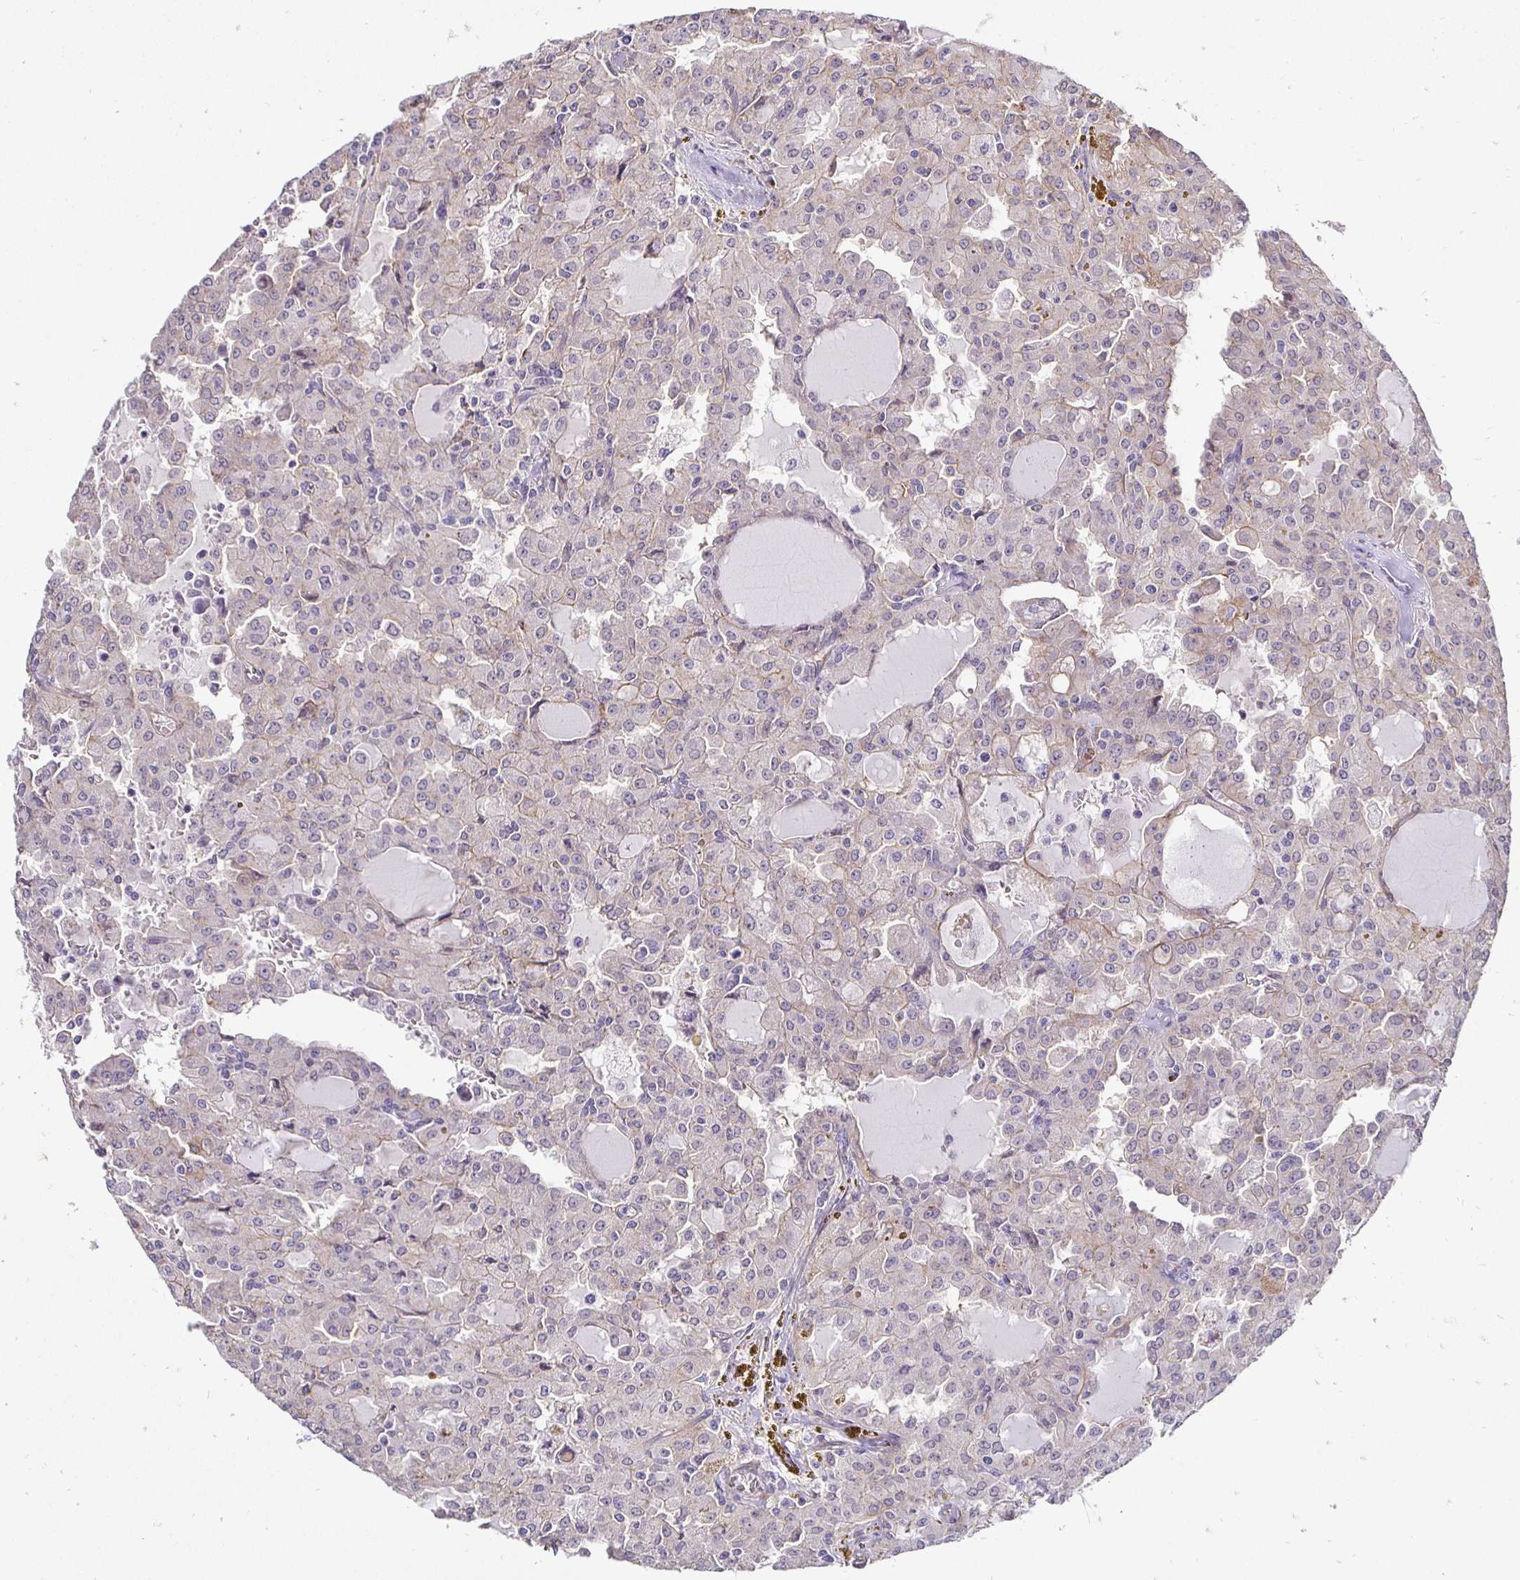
{"staining": {"intensity": "negative", "quantity": "none", "location": "none"}, "tissue": "head and neck cancer", "cell_type": "Tumor cells", "image_type": "cancer", "snomed": [{"axis": "morphology", "description": "Adenocarcinoma, NOS"}, {"axis": "topography", "description": "Head-Neck"}], "caption": "A histopathology image of human adenocarcinoma (head and neck) is negative for staining in tumor cells.", "gene": "SLC9A1", "patient": {"sex": "male", "age": 64}}